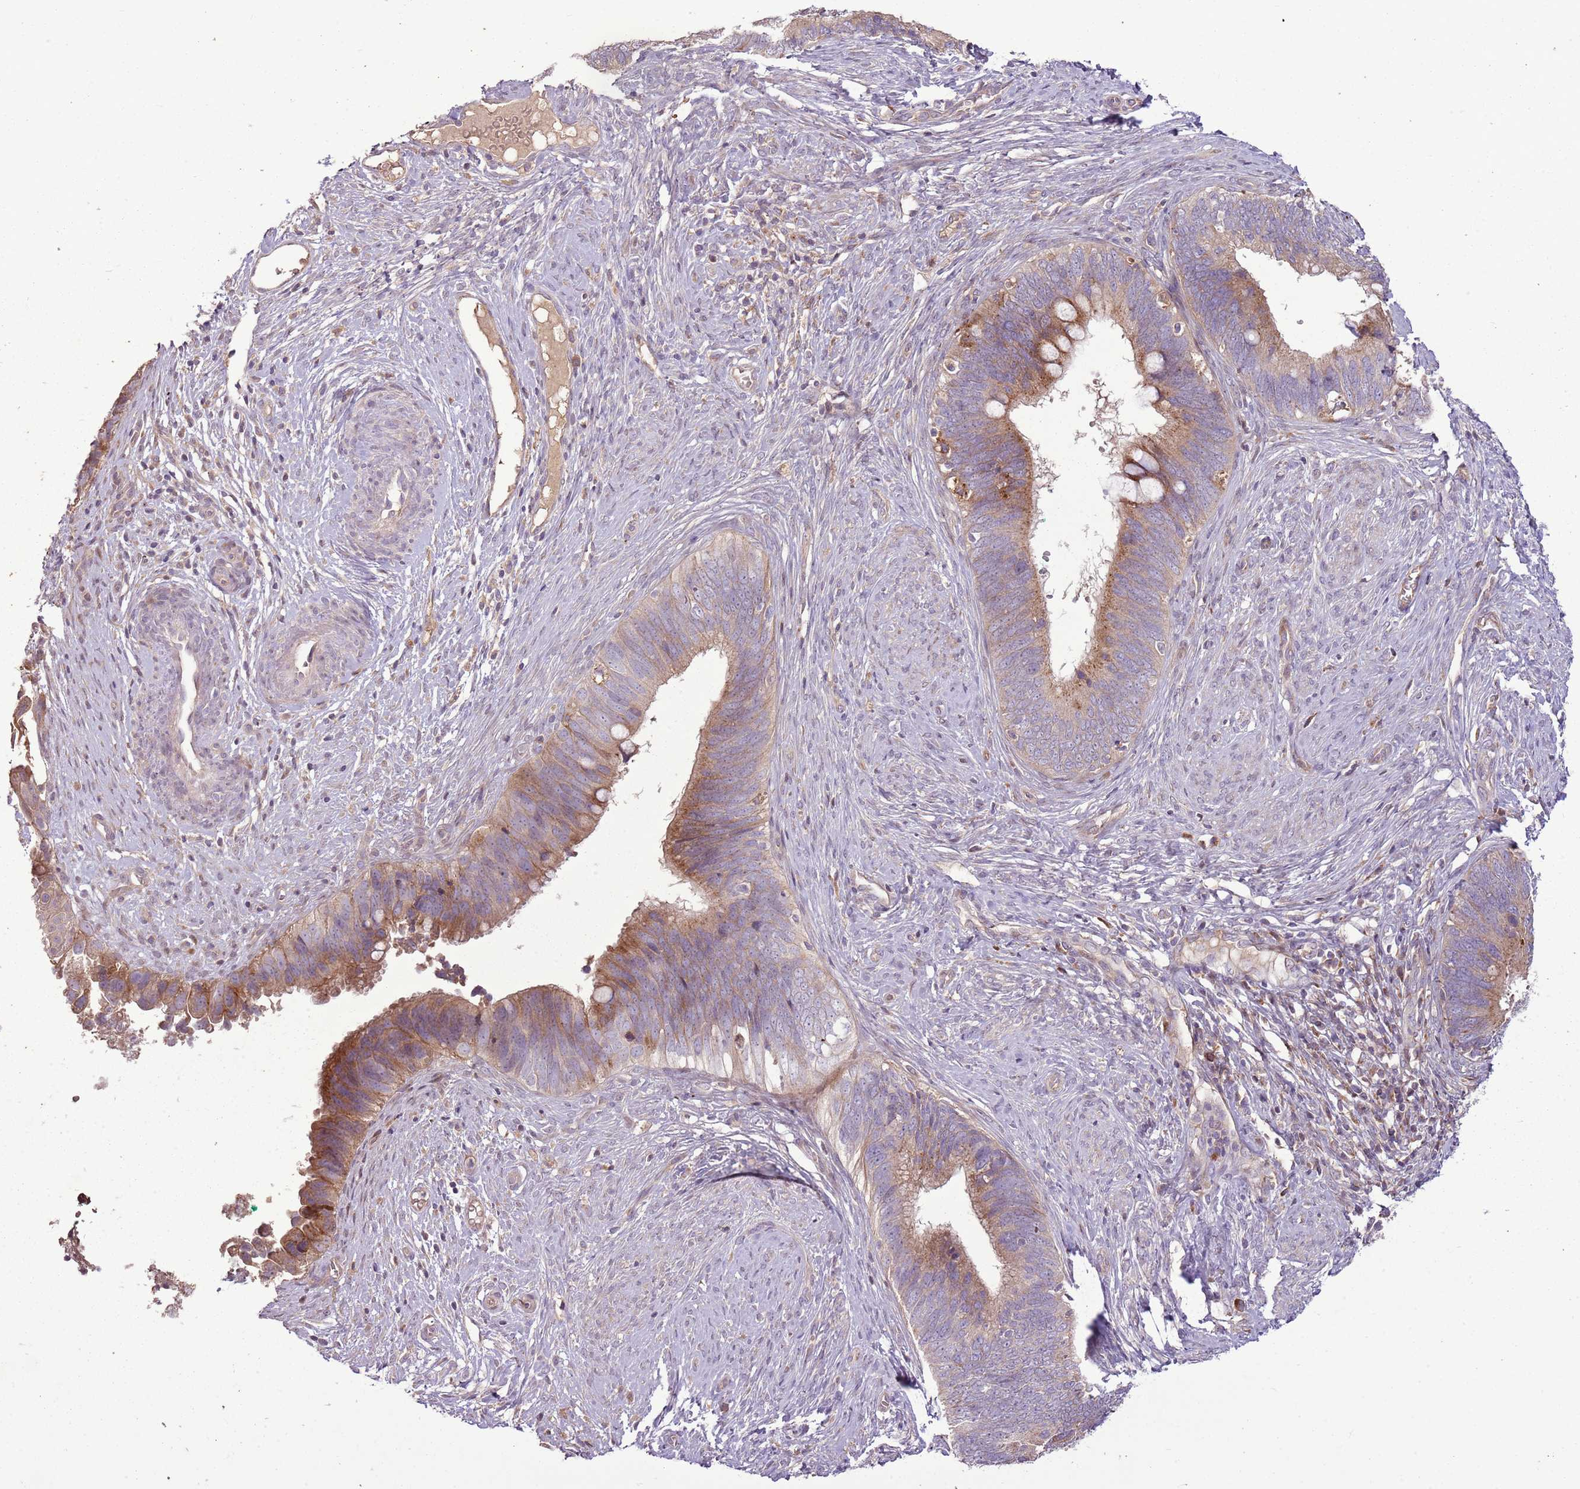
{"staining": {"intensity": "moderate", "quantity": ">75%", "location": "cytoplasmic/membranous"}, "tissue": "cervical cancer", "cell_type": "Tumor cells", "image_type": "cancer", "snomed": [{"axis": "morphology", "description": "Adenocarcinoma, NOS"}, {"axis": "topography", "description": "Cervix"}], "caption": "Protein staining of cervical adenocarcinoma tissue exhibits moderate cytoplasmic/membranous staining in approximately >75% of tumor cells.", "gene": "ANKRD24", "patient": {"sex": "female", "age": 42}}